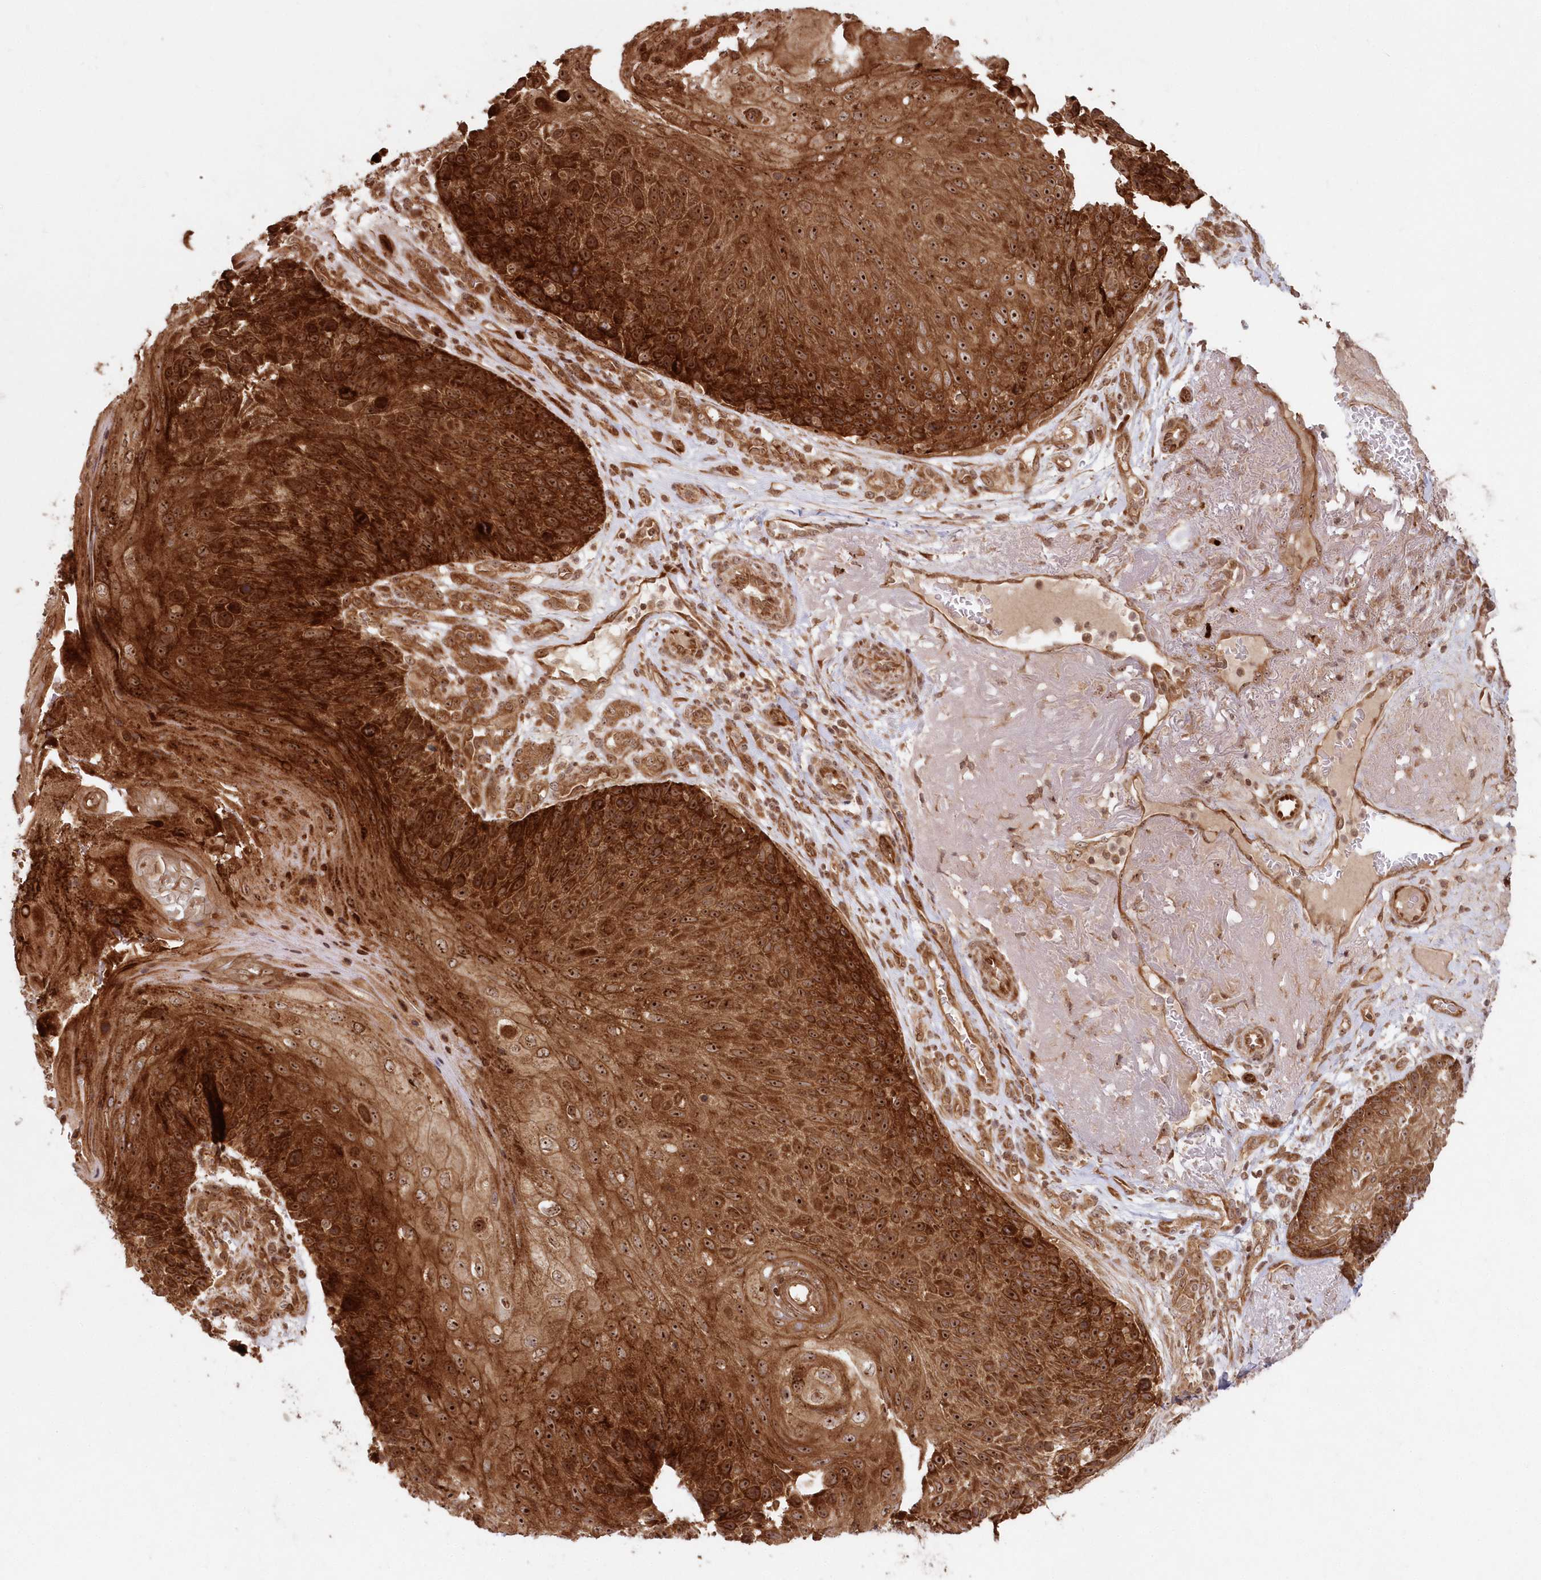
{"staining": {"intensity": "strong", "quantity": ">75%", "location": "cytoplasmic/membranous,nuclear"}, "tissue": "skin cancer", "cell_type": "Tumor cells", "image_type": "cancer", "snomed": [{"axis": "morphology", "description": "Squamous cell carcinoma, NOS"}, {"axis": "topography", "description": "Skin"}], "caption": "Skin cancer (squamous cell carcinoma) tissue shows strong cytoplasmic/membranous and nuclear expression in about >75% of tumor cells, visualized by immunohistochemistry. Using DAB (3,3'-diaminobenzidine) (brown) and hematoxylin (blue) stains, captured at high magnification using brightfield microscopy.", "gene": "SERINC1", "patient": {"sex": "female", "age": 88}}